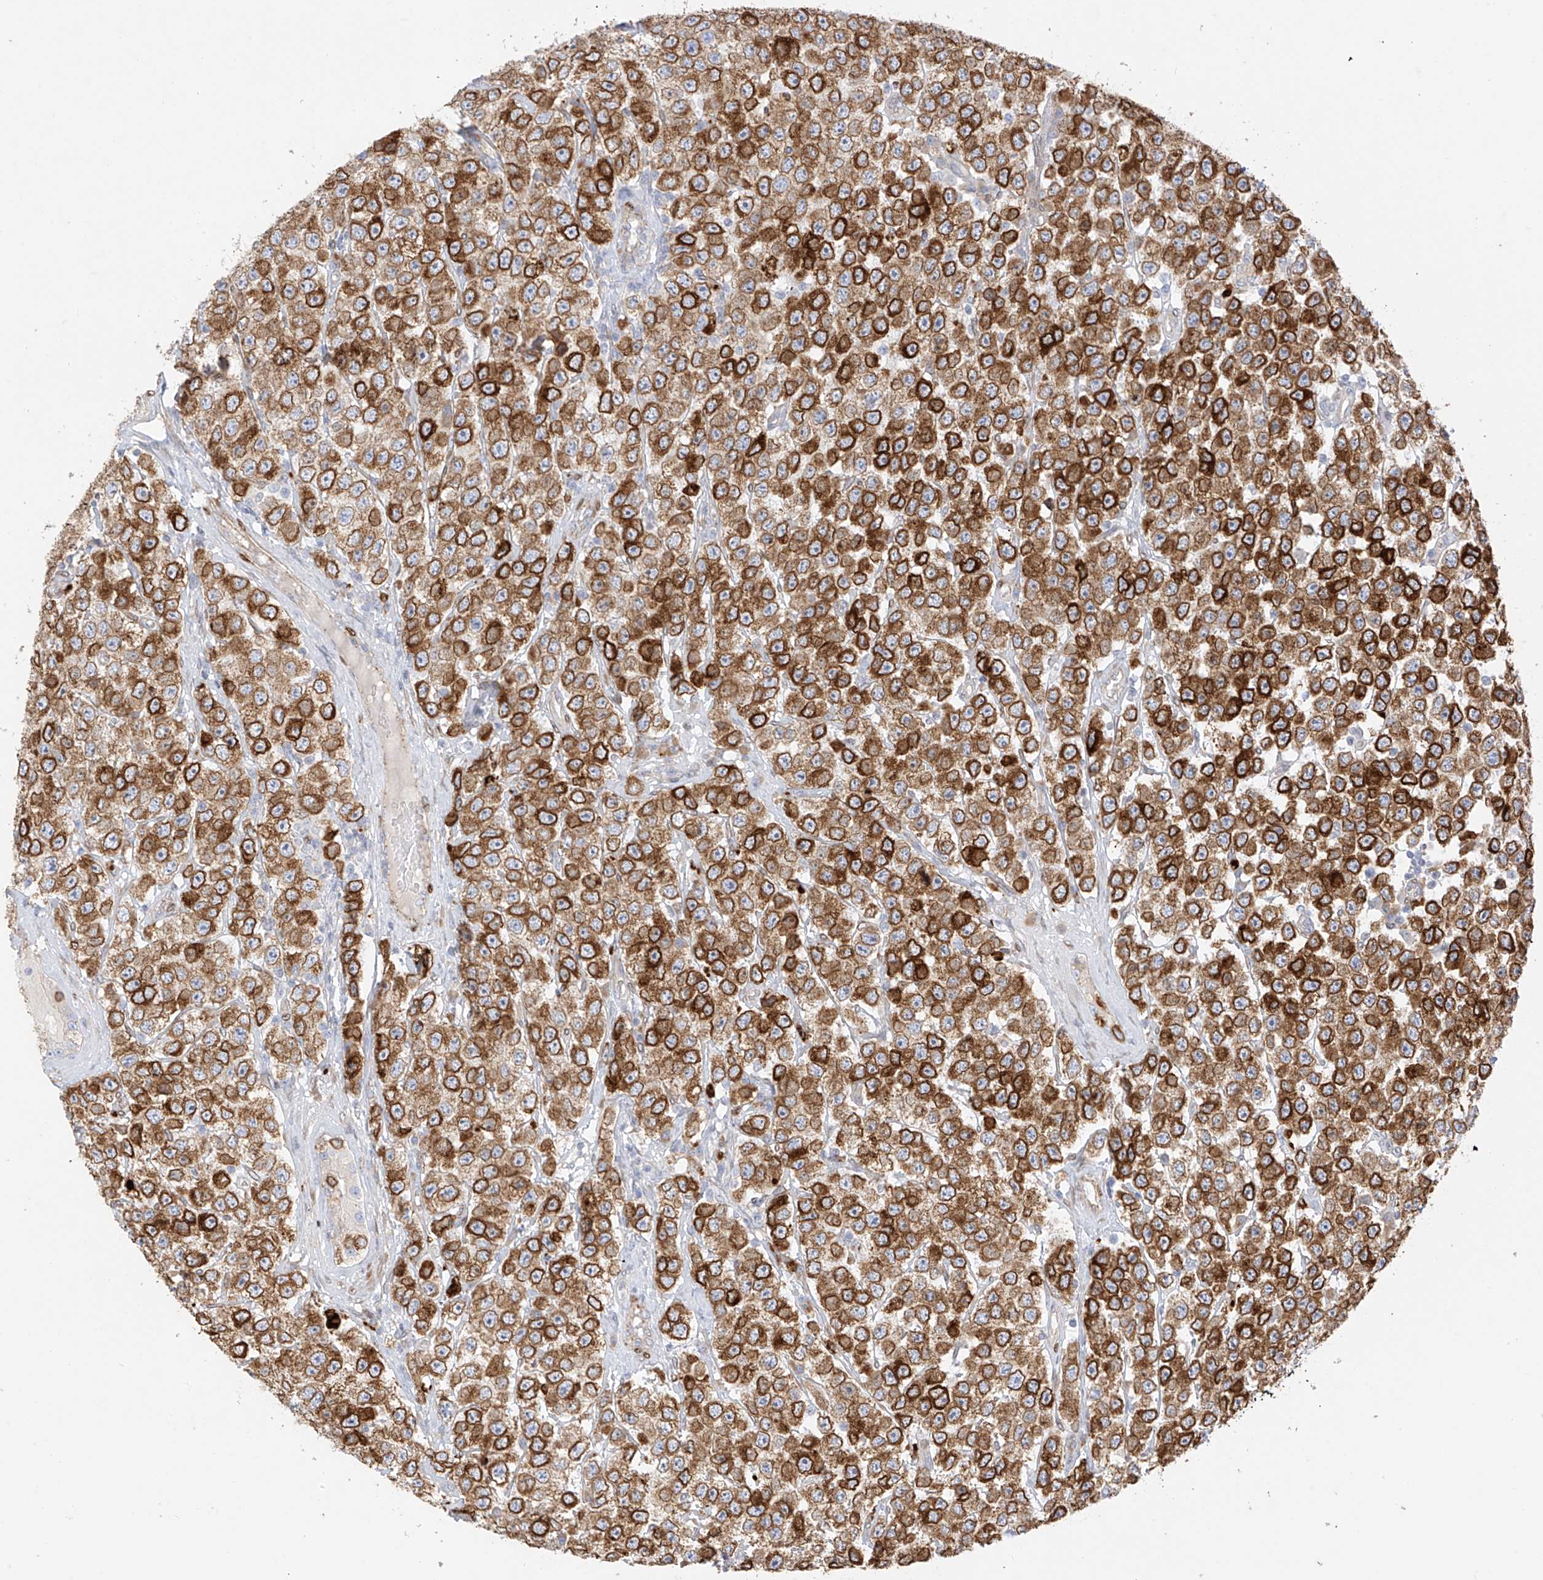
{"staining": {"intensity": "strong", "quantity": ">75%", "location": "cytoplasmic/membranous"}, "tissue": "testis cancer", "cell_type": "Tumor cells", "image_type": "cancer", "snomed": [{"axis": "morphology", "description": "Seminoma, NOS"}, {"axis": "topography", "description": "Testis"}], "caption": "The micrograph demonstrates a brown stain indicating the presence of a protein in the cytoplasmic/membranous of tumor cells in testis cancer.", "gene": "PCYOX1", "patient": {"sex": "male", "age": 28}}